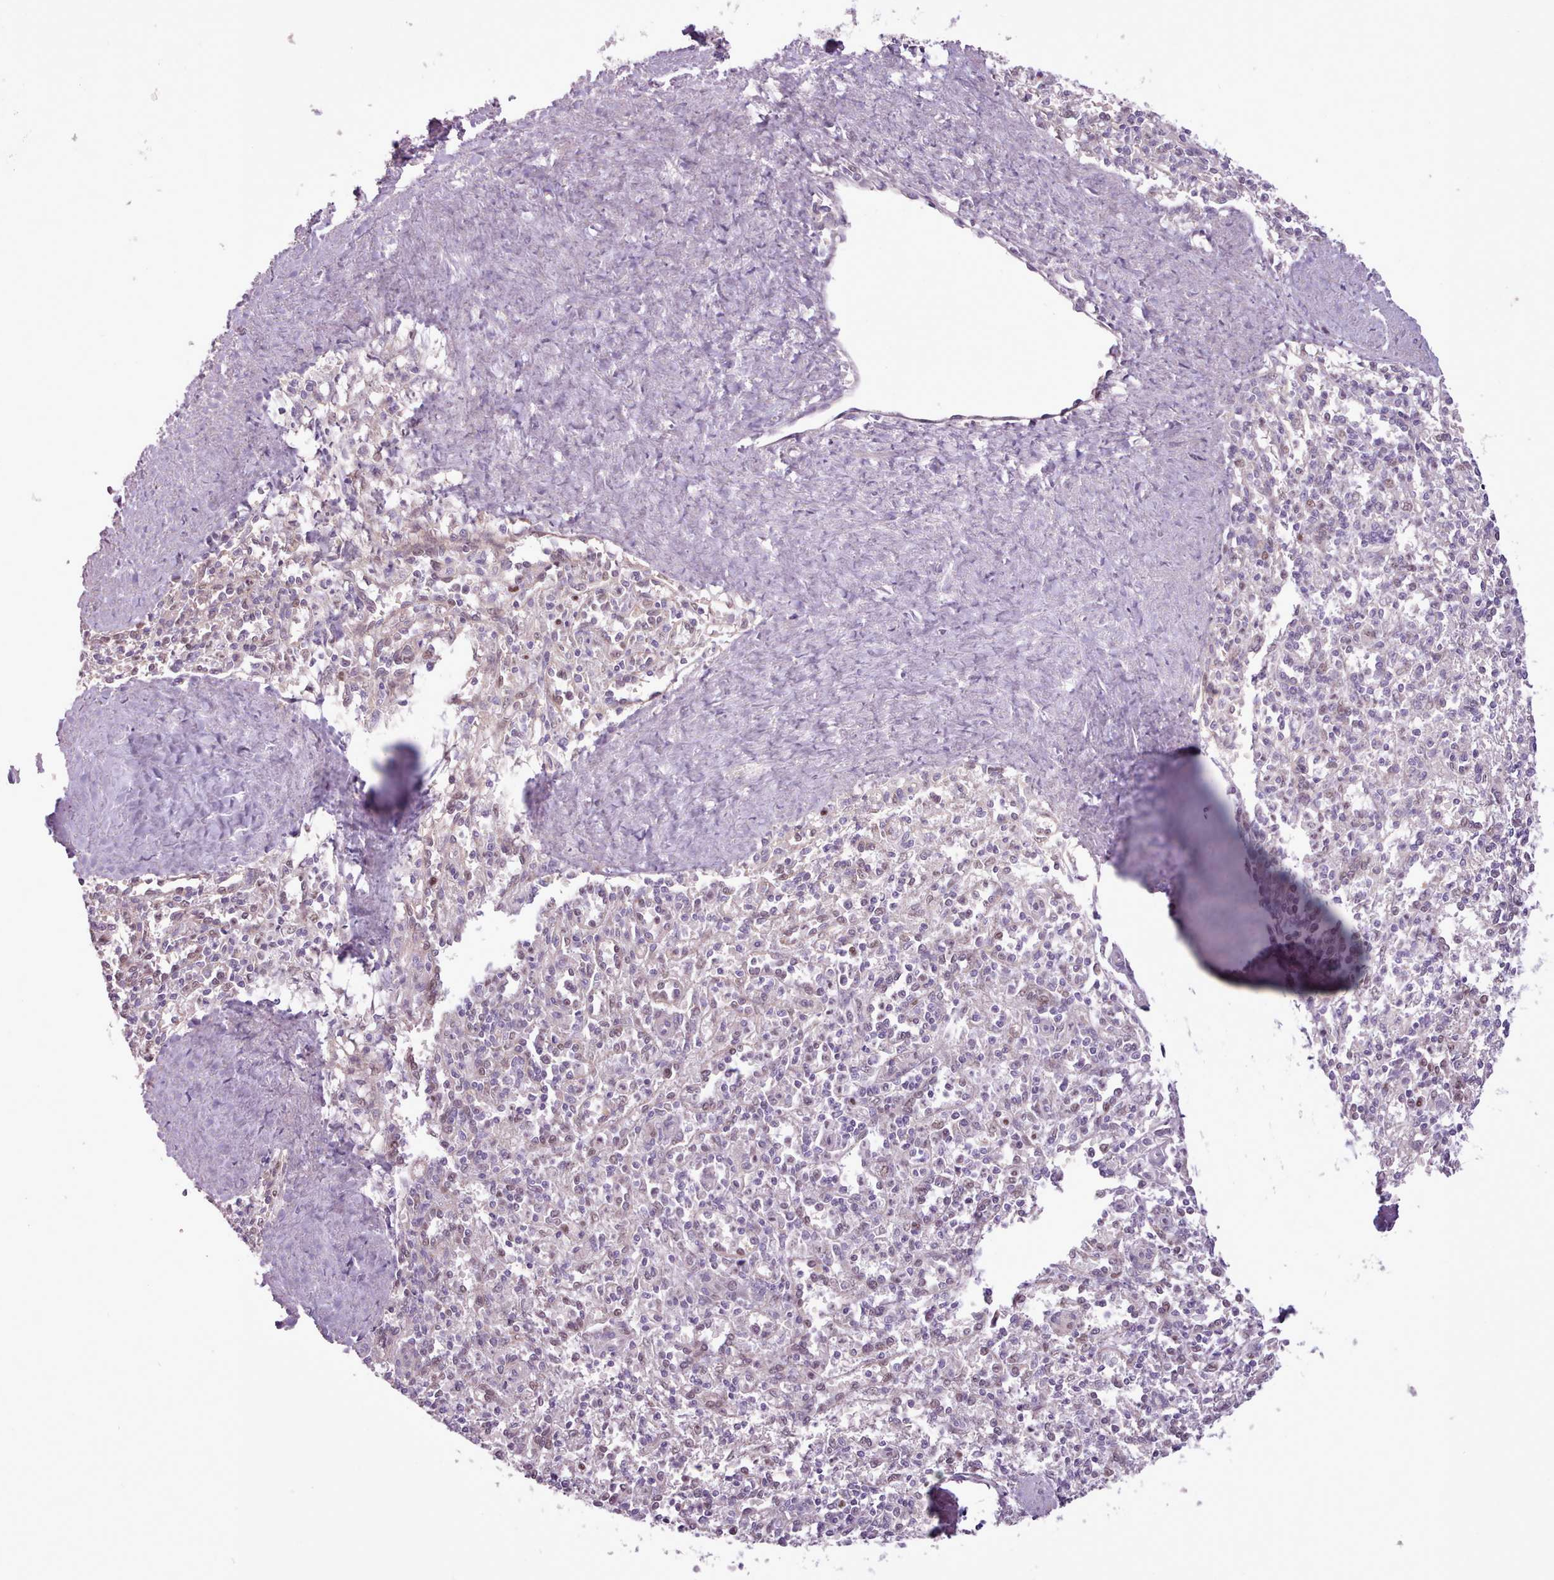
{"staining": {"intensity": "moderate", "quantity": "<25%", "location": "nuclear"}, "tissue": "spleen", "cell_type": "Cells in red pulp", "image_type": "normal", "snomed": [{"axis": "morphology", "description": "Normal tissue, NOS"}, {"axis": "topography", "description": "Spleen"}], "caption": "IHC of normal spleen displays low levels of moderate nuclear positivity in about <25% of cells in red pulp.", "gene": "SLURP1", "patient": {"sex": "female", "age": 70}}